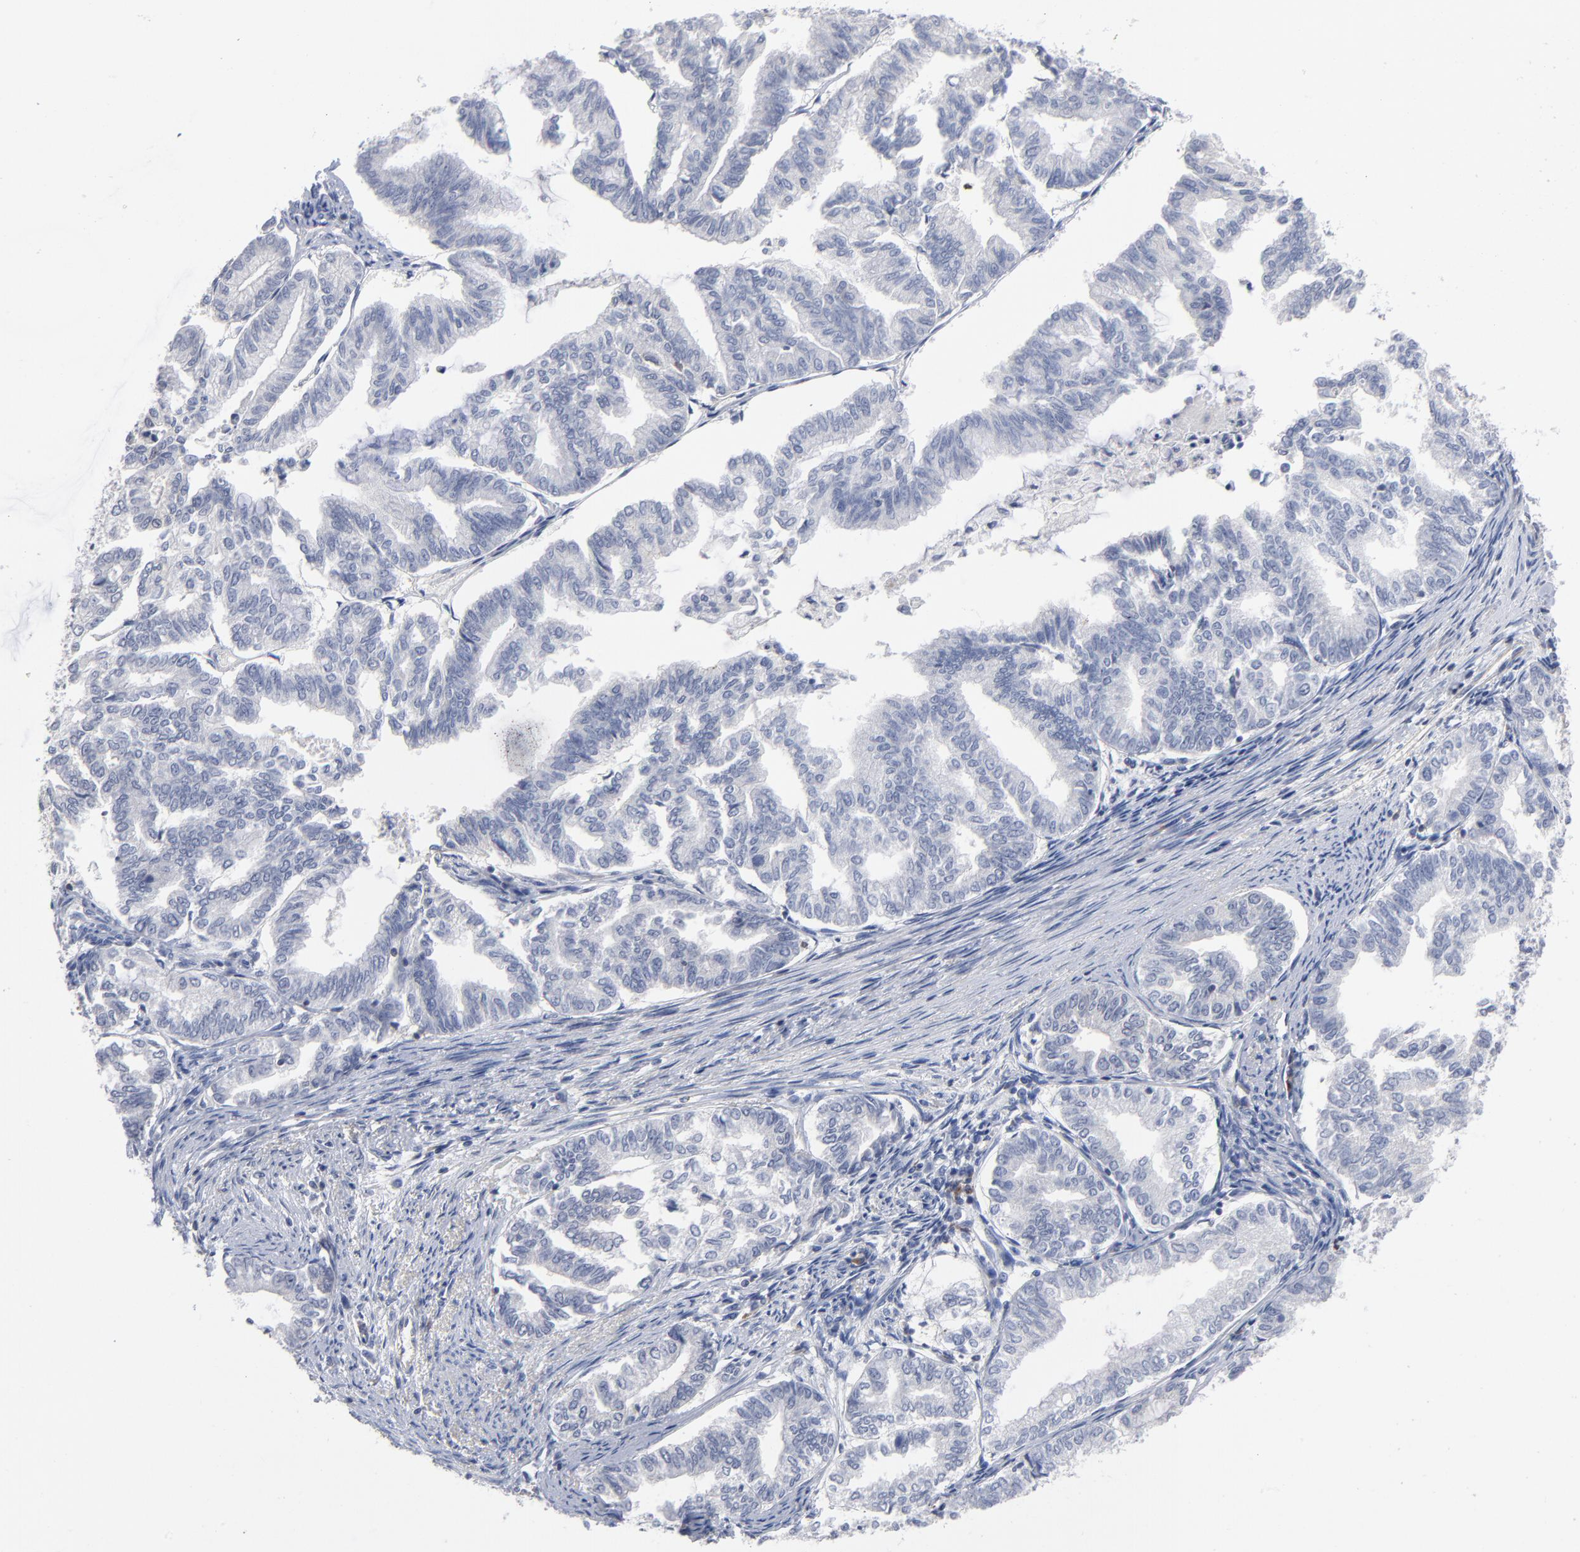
{"staining": {"intensity": "negative", "quantity": "none", "location": "none"}, "tissue": "endometrial cancer", "cell_type": "Tumor cells", "image_type": "cancer", "snomed": [{"axis": "morphology", "description": "Adenocarcinoma, NOS"}, {"axis": "topography", "description": "Endometrium"}], "caption": "A photomicrograph of human endometrial adenocarcinoma is negative for staining in tumor cells.", "gene": "PDLIM2", "patient": {"sex": "female", "age": 79}}